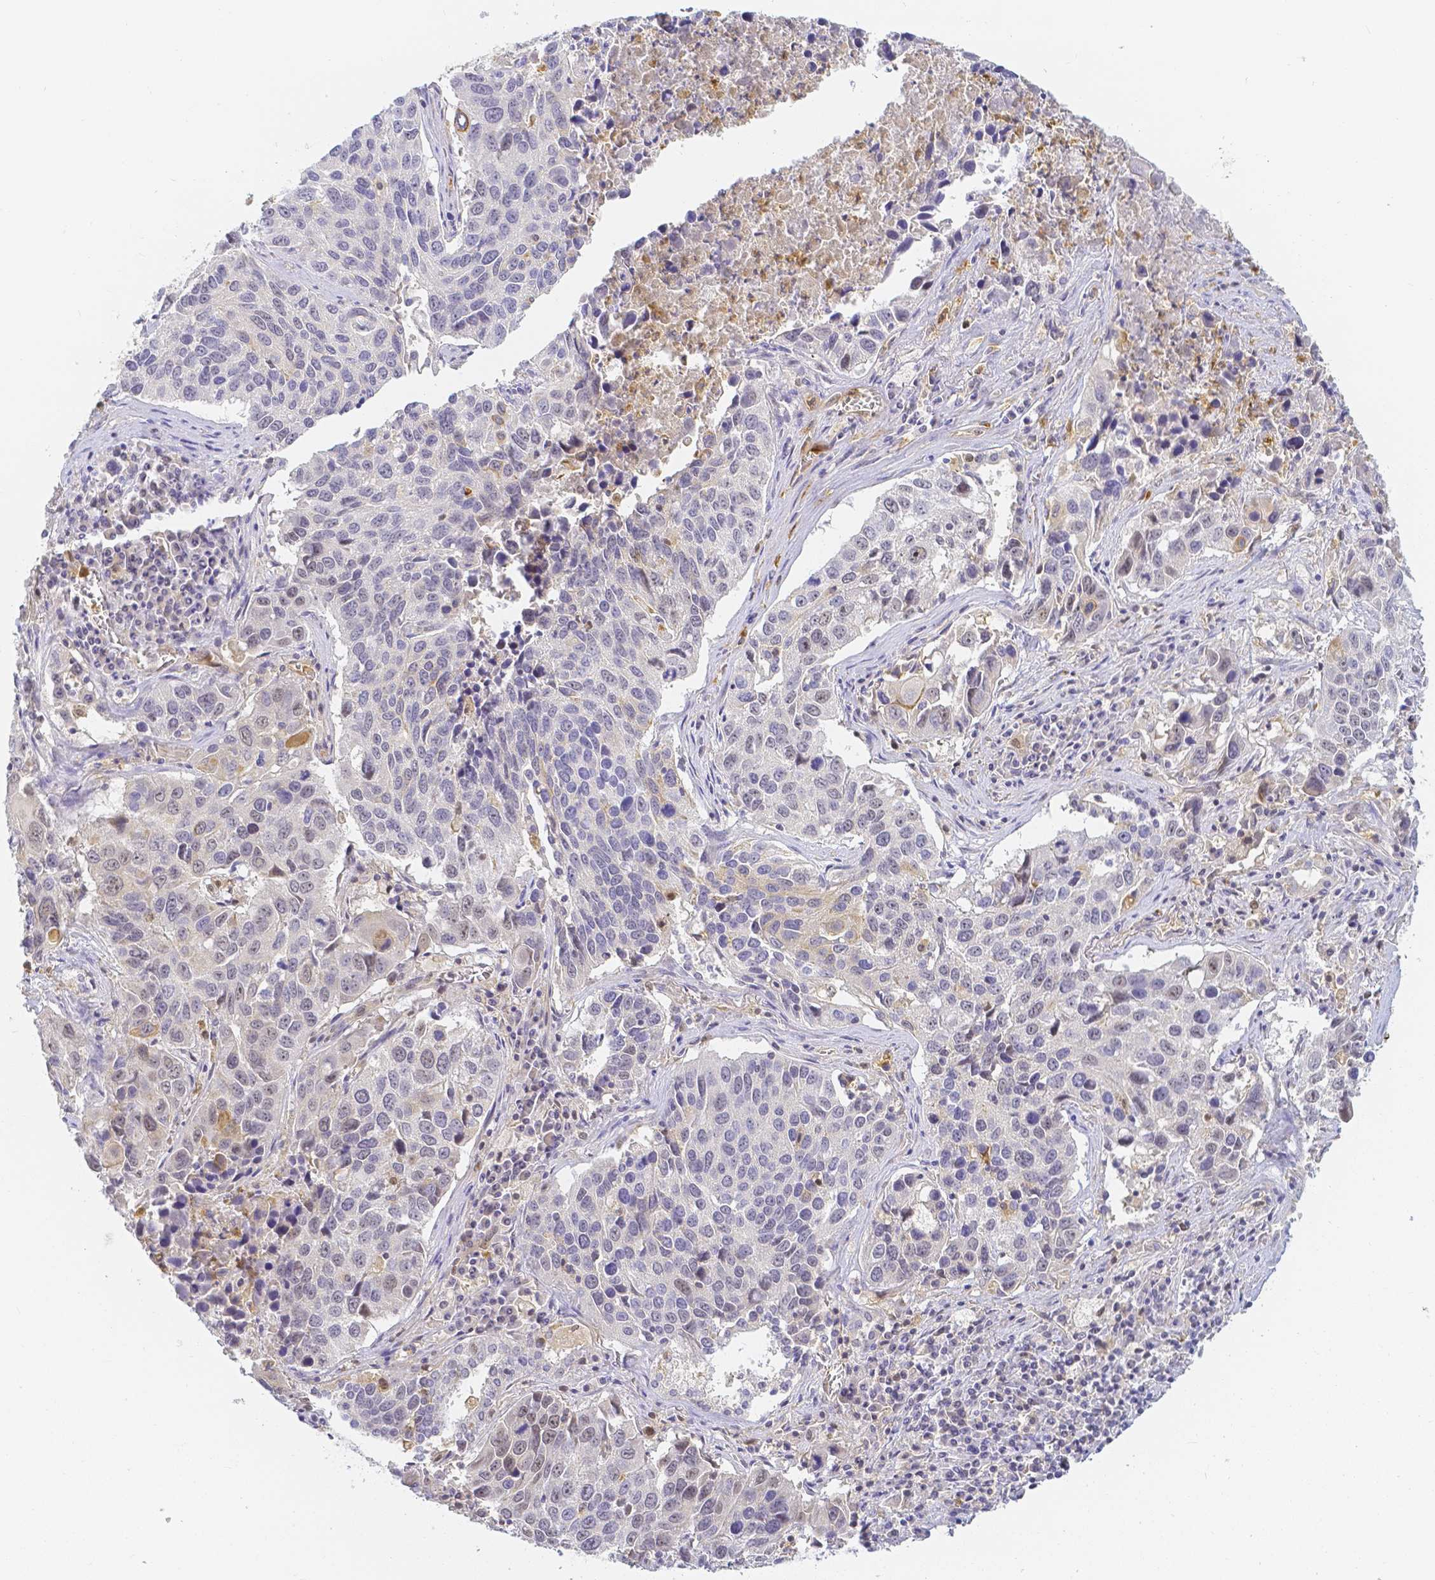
{"staining": {"intensity": "negative", "quantity": "none", "location": "none"}, "tissue": "lung cancer", "cell_type": "Tumor cells", "image_type": "cancer", "snomed": [{"axis": "morphology", "description": "Squamous cell carcinoma, NOS"}, {"axis": "topography", "description": "Lung"}], "caption": "This histopathology image is of lung squamous cell carcinoma stained with immunohistochemistry to label a protein in brown with the nuclei are counter-stained blue. There is no positivity in tumor cells.", "gene": "KCNH1", "patient": {"sex": "female", "age": 61}}